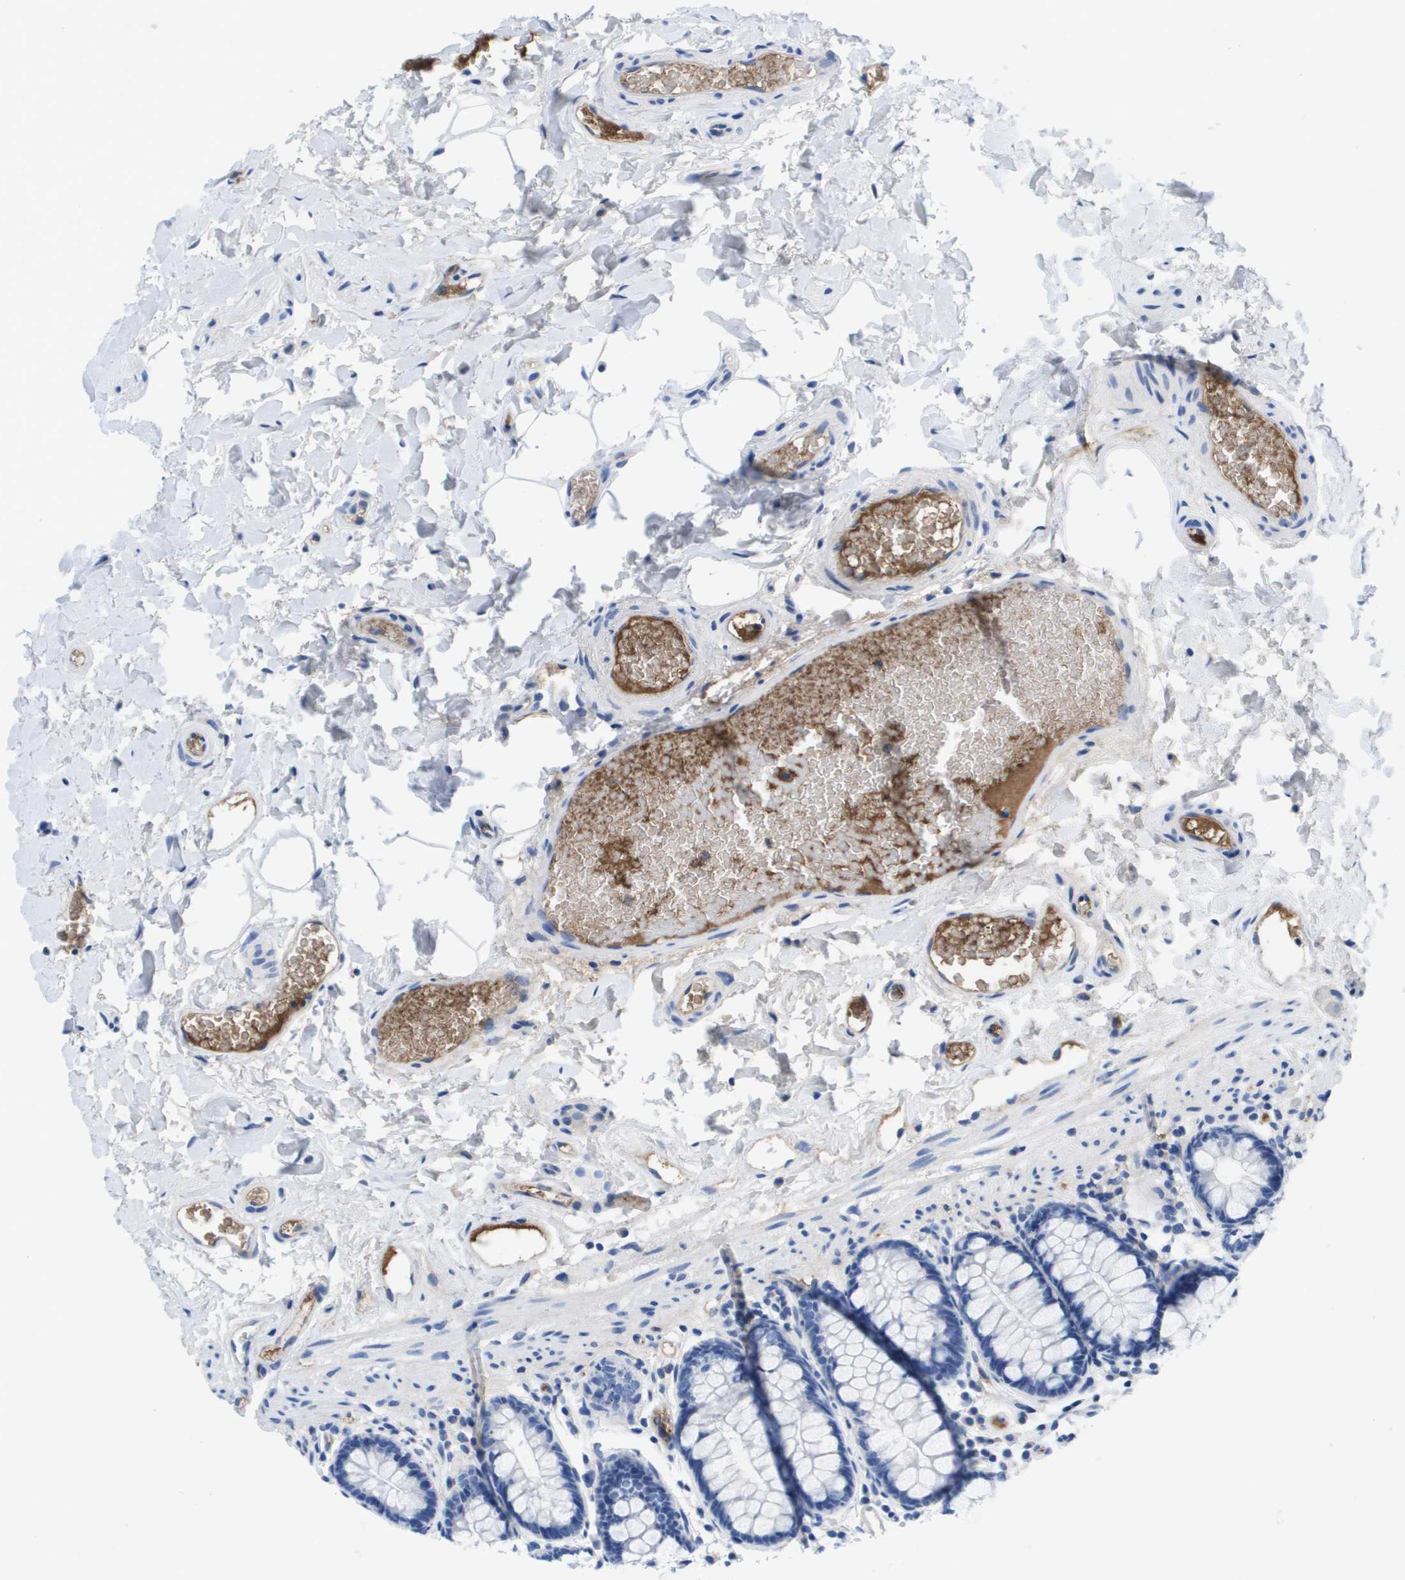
{"staining": {"intensity": "negative", "quantity": "none", "location": "none"}, "tissue": "colon", "cell_type": "Endothelial cells", "image_type": "normal", "snomed": [{"axis": "morphology", "description": "Normal tissue, NOS"}, {"axis": "topography", "description": "Colon"}], "caption": "This is an immunohistochemistry histopathology image of normal colon. There is no staining in endothelial cells.", "gene": "APOA1", "patient": {"sex": "female", "age": 80}}